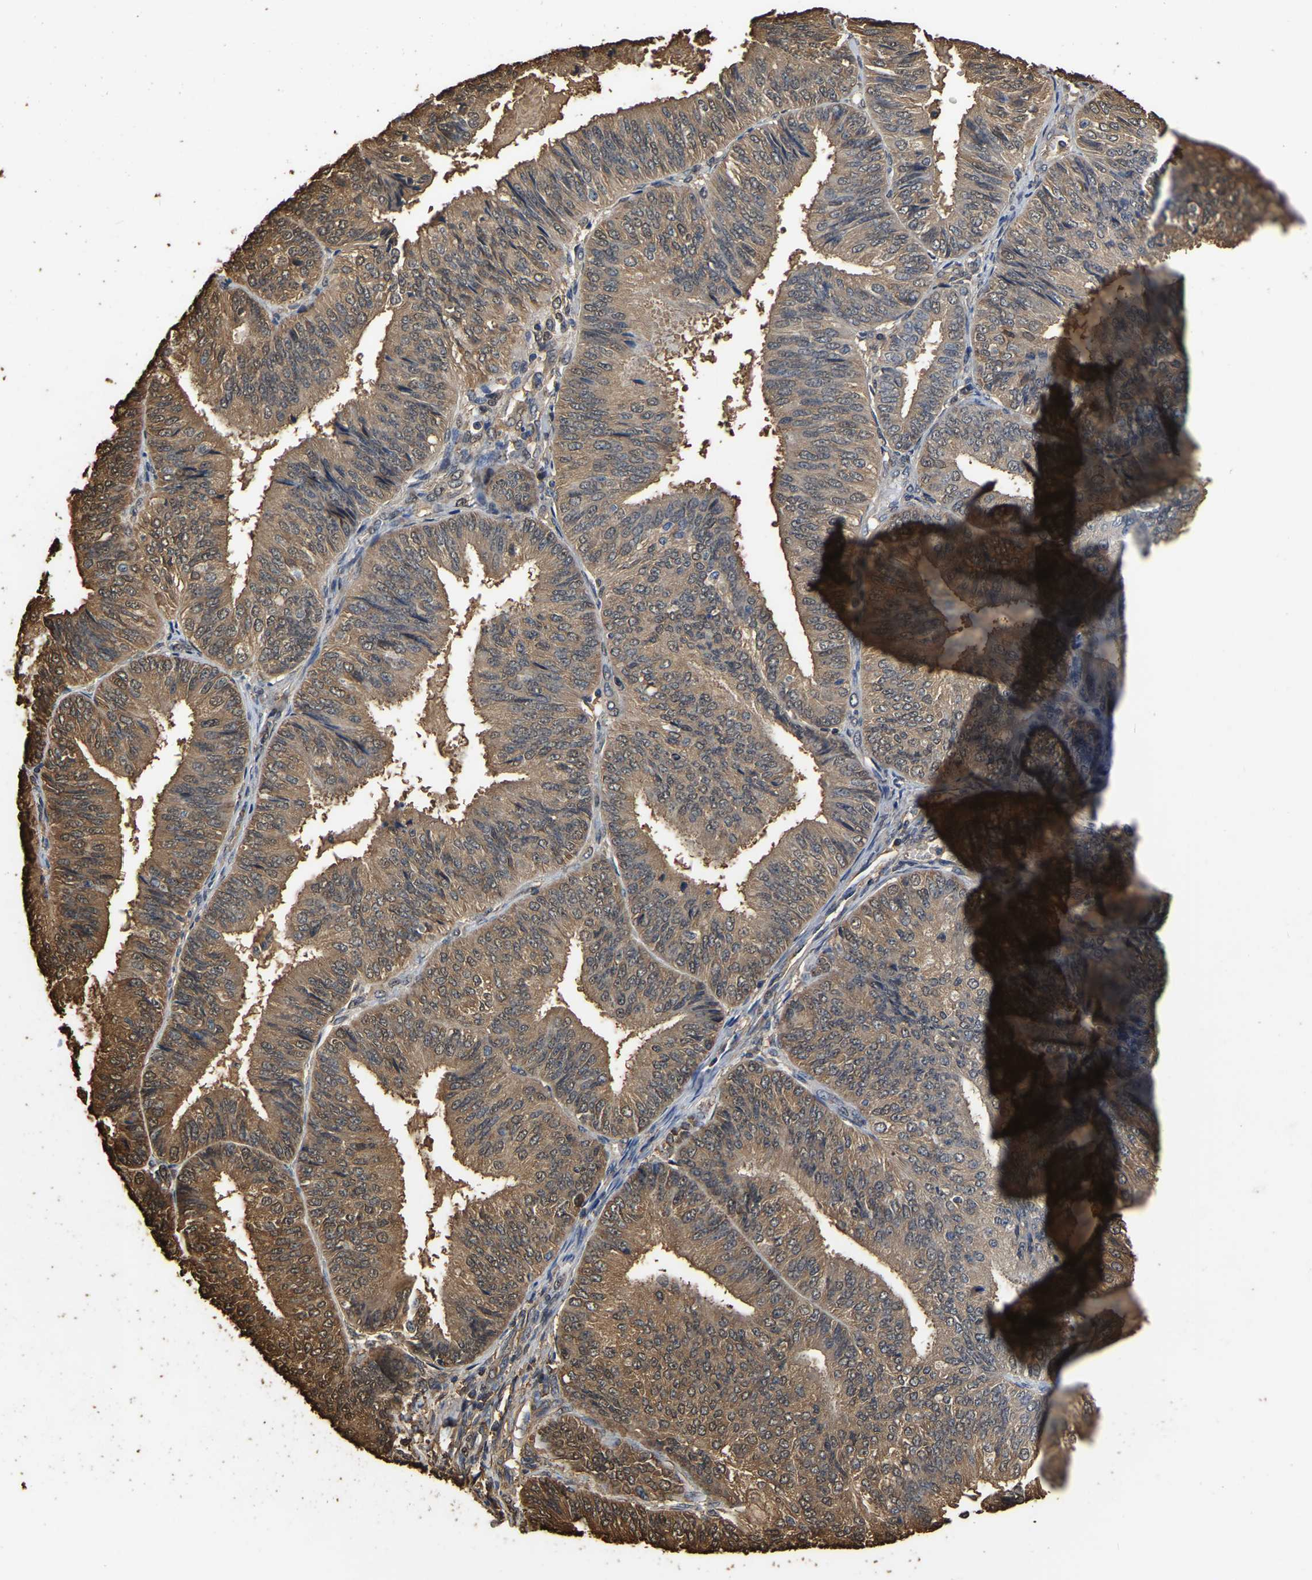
{"staining": {"intensity": "moderate", "quantity": ">75%", "location": "cytoplasmic/membranous"}, "tissue": "endometrial cancer", "cell_type": "Tumor cells", "image_type": "cancer", "snomed": [{"axis": "morphology", "description": "Adenocarcinoma, NOS"}, {"axis": "topography", "description": "Endometrium"}], "caption": "Approximately >75% of tumor cells in human endometrial cancer (adenocarcinoma) exhibit moderate cytoplasmic/membranous protein staining as visualized by brown immunohistochemical staining.", "gene": "LDHB", "patient": {"sex": "female", "age": 58}}